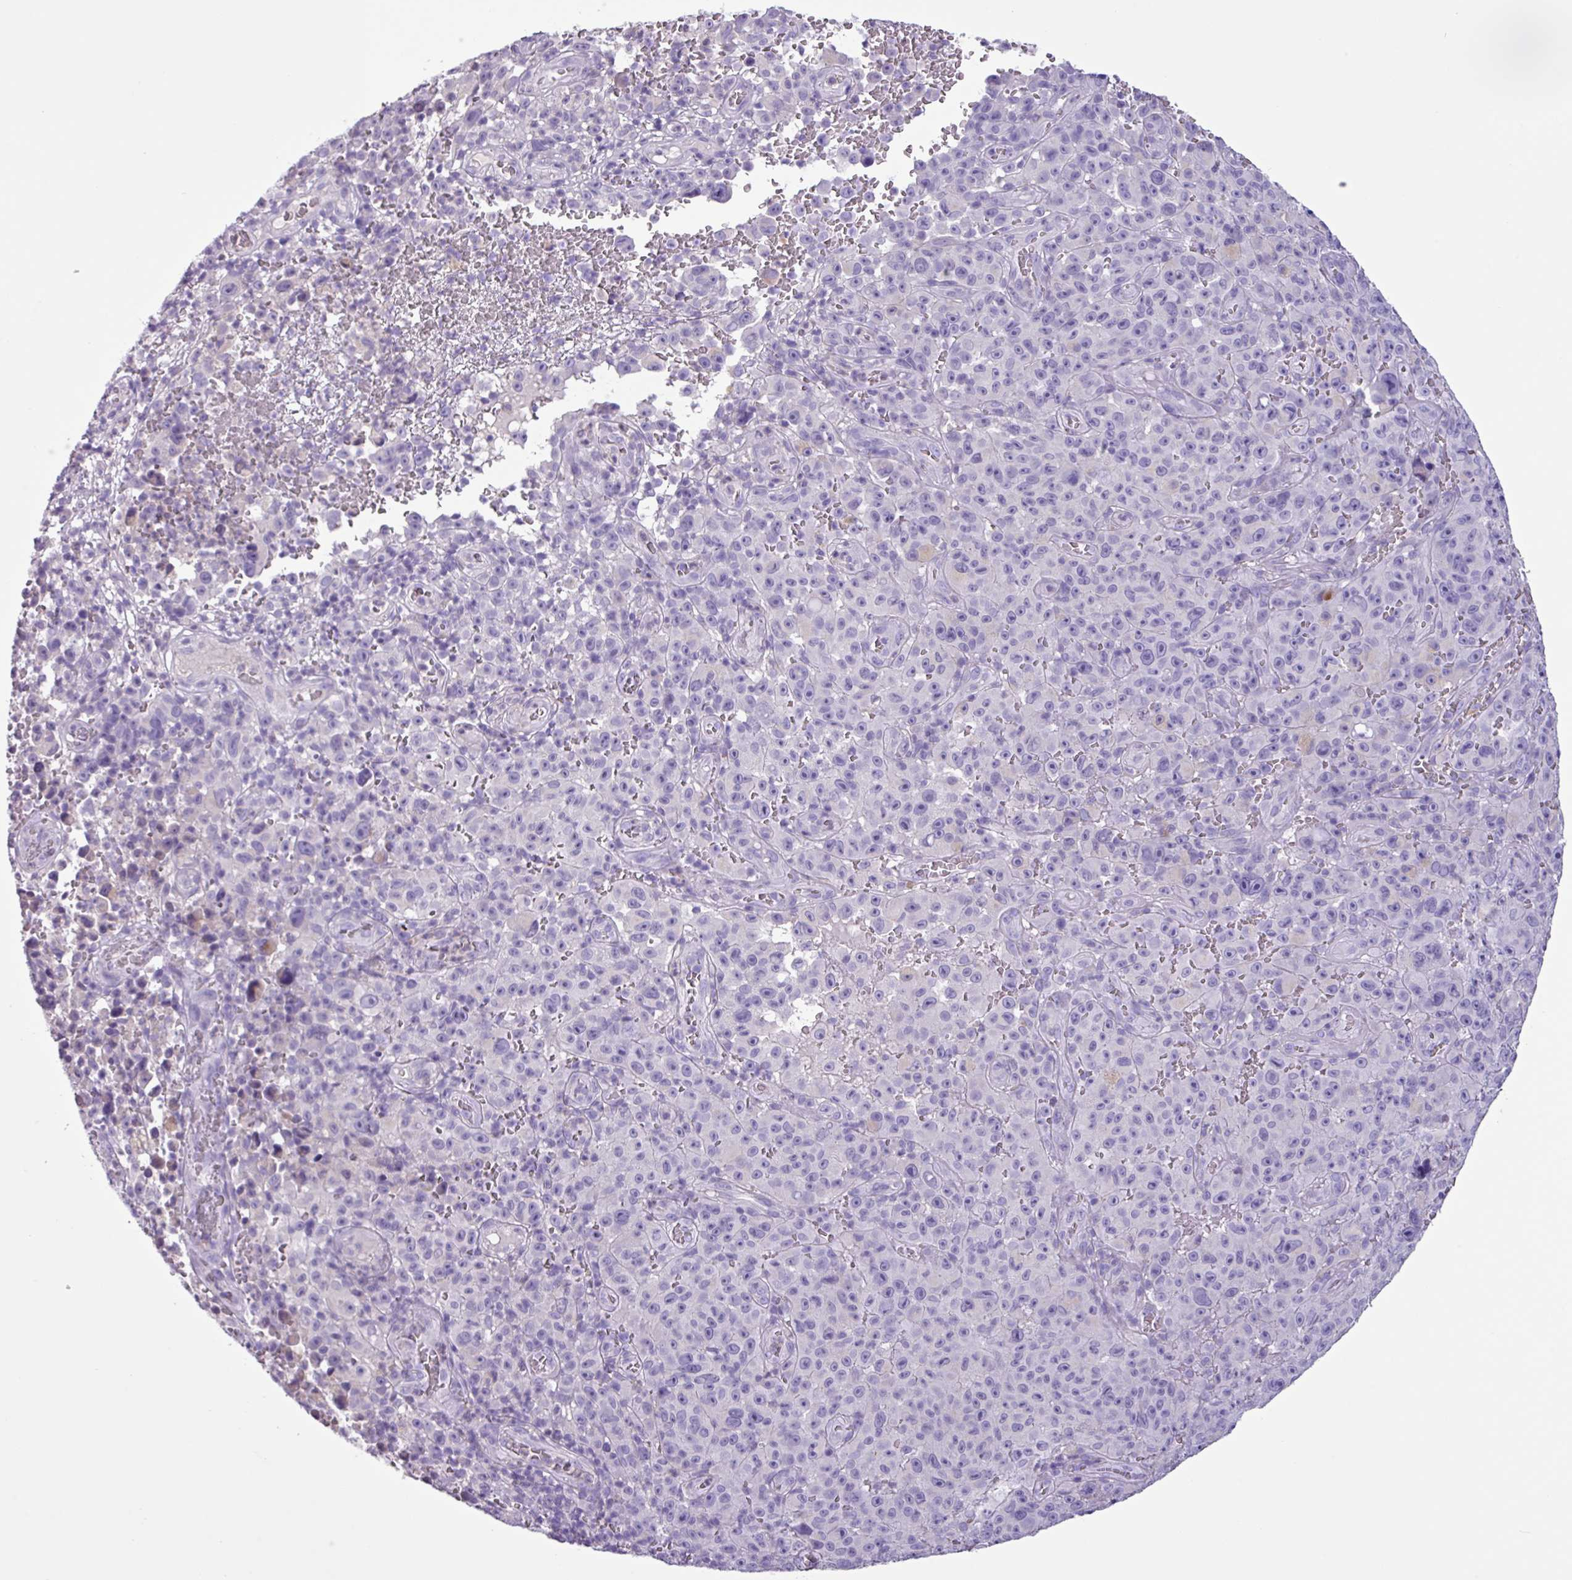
{"staining": {"intensity": "negative", "quantity": "none", "location": "none"}, "tissue": "melanoma", "cell_type": "Tumor cells", "image_type": "cancer", "snomed": [{"axis": "morphology", "description": "Malignant melanoma, NOS"}, {"axis": "topography", "description": "Skin"}], "caption": "An image of melanoma stained for a protein demonstrates no brown staining in tumor cells.", "gene": "CYSTM1", "patient": {"sex": "female", "age": 82}}